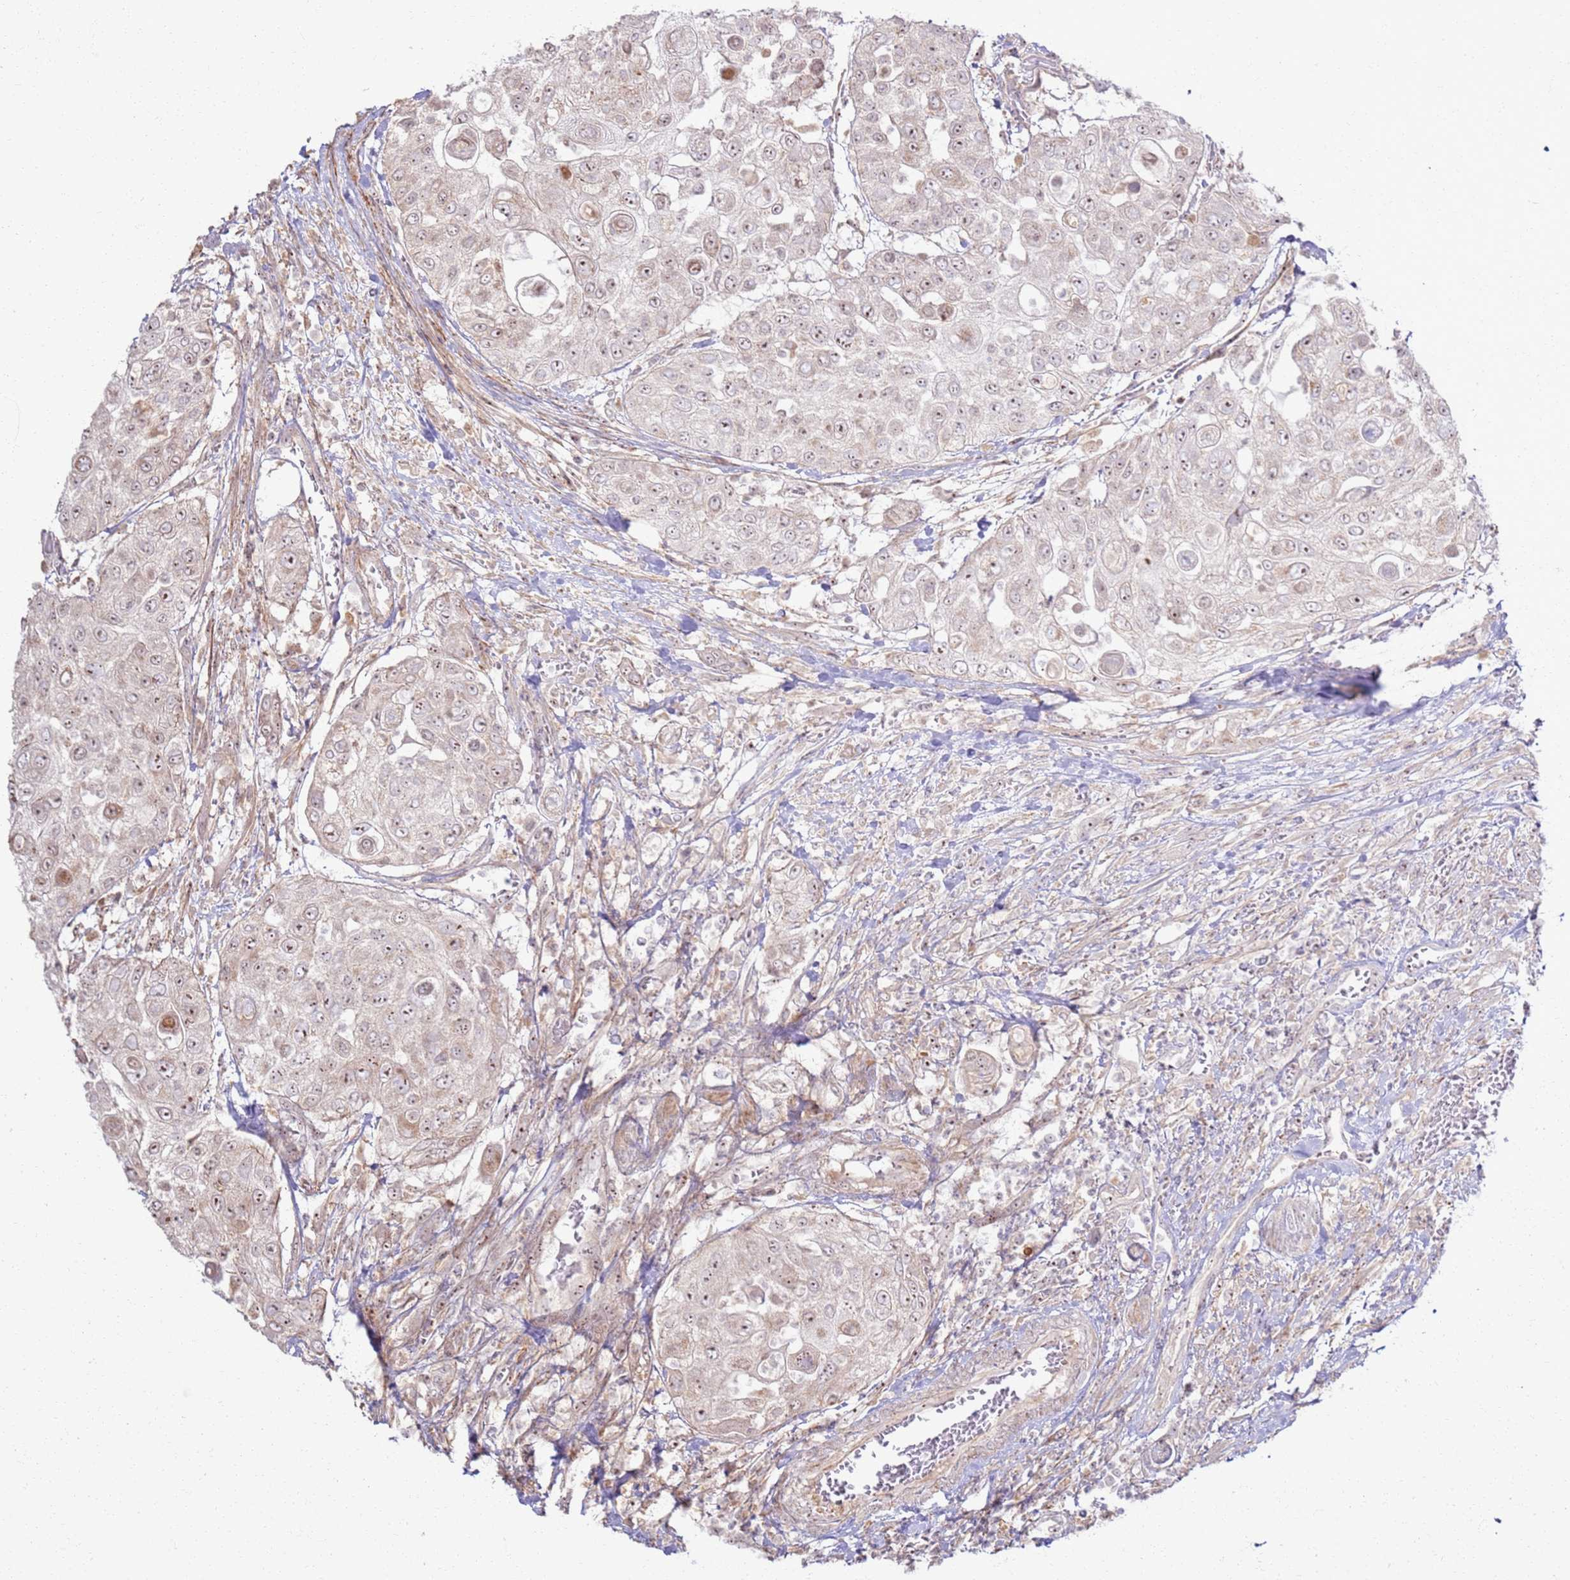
{"staining": {"intensity": "moderate", "quantity": "<25%", "location": "nuclear"}, "tissue": "urothelial cancer", "cell_type": "Tumor cells", "image_type": "cancer", "snomed": [{"axis": "morphology", "description": "Urothelial carcinoma, High grade"}, {"axis": "topography", "description": "Urinary bladder"}], "caption": "High-power microscopy captured an IHC micrograph of high-grade urothelial carcinoma, revealing moderate nuclear positivity in about <25% of tumor cells.", "gene": "CNPY1", "patient": {"sex": "female", "age": 79}}